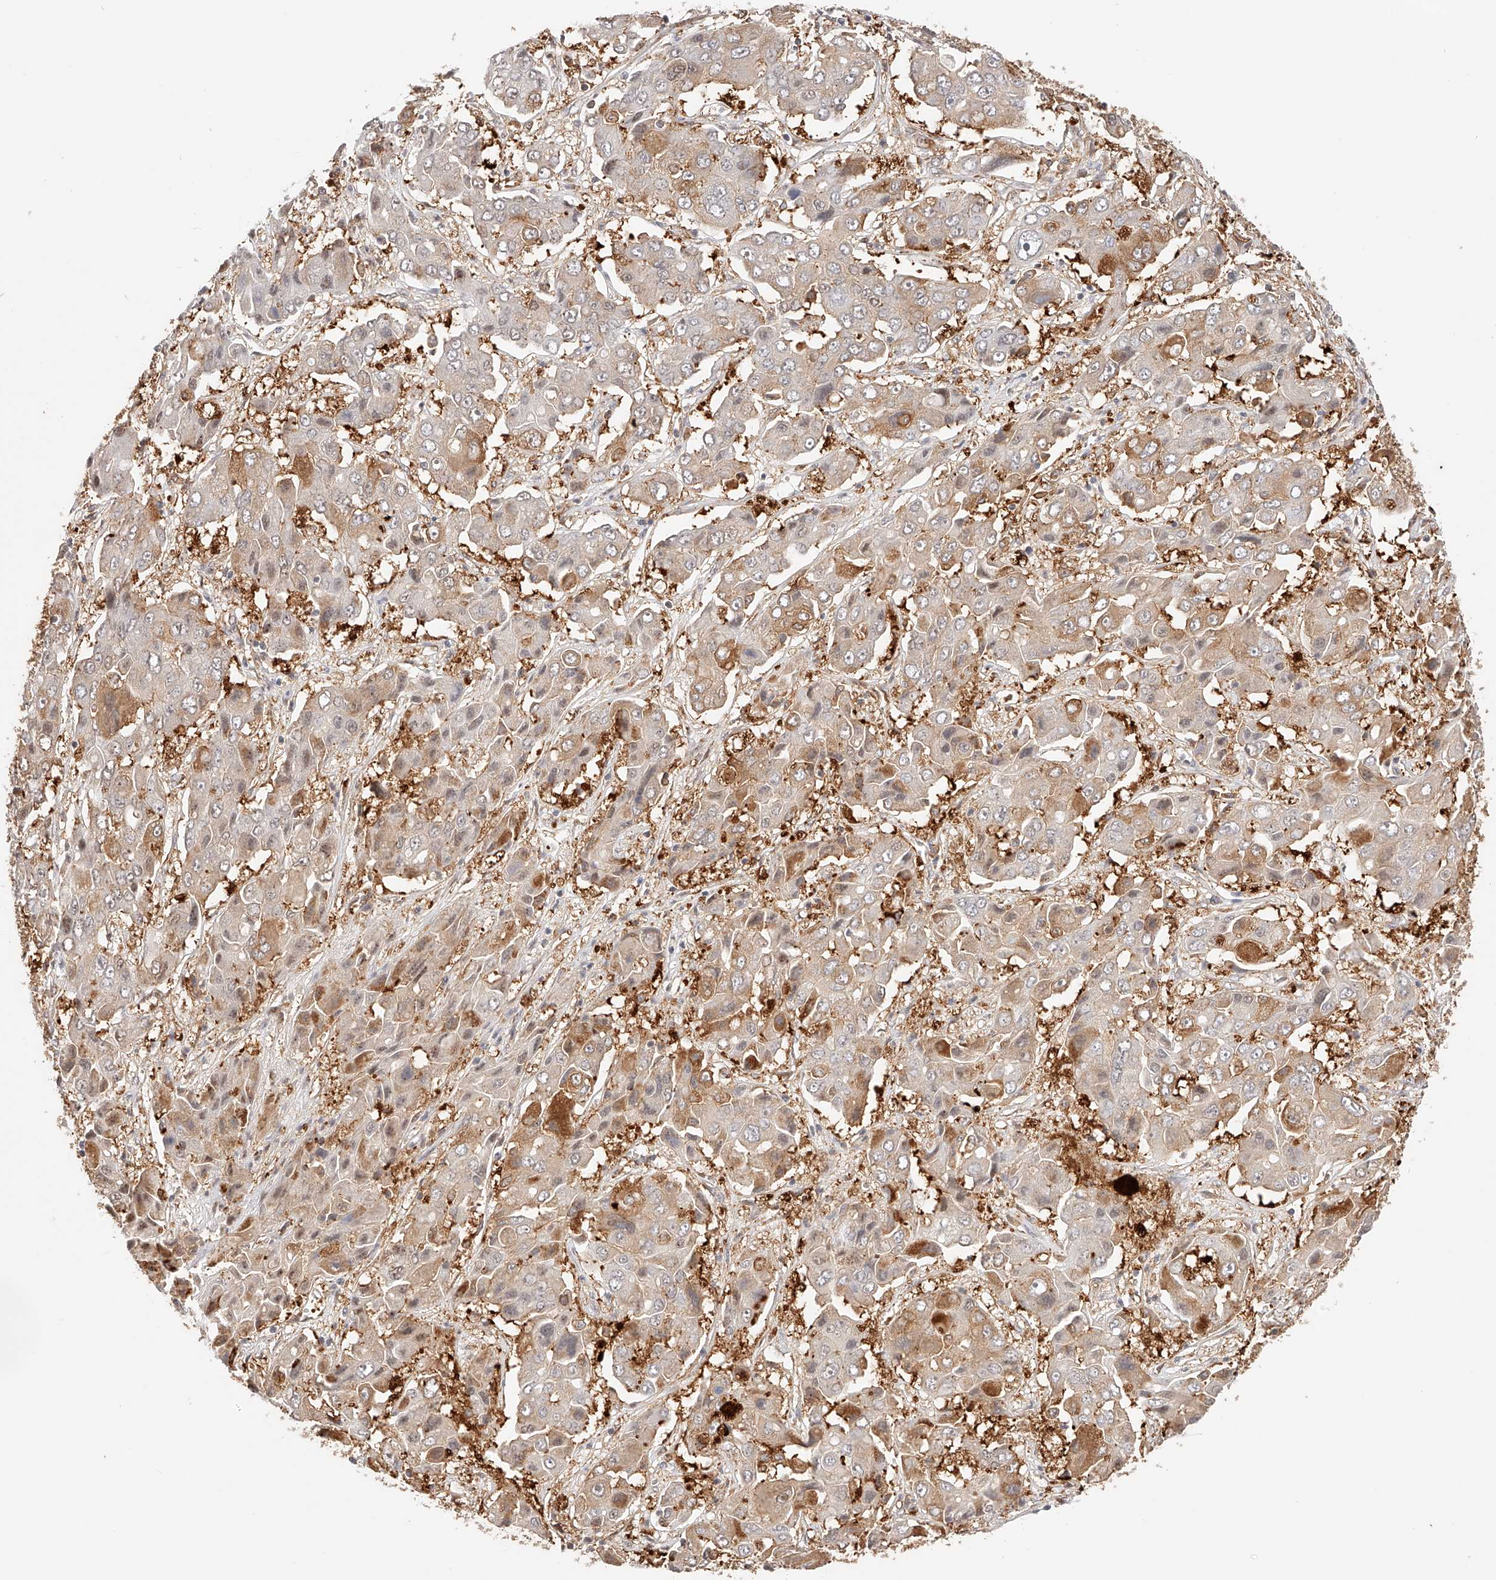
{"staining": {"intensity": "moderate", "quantity": "25%-75%", "location": "cytoplasmic/membranous,nuclear"}, "tissue": "liver cancer", "cell_type": "Tumor cells", "image_type": "cancer", "snomed": [{"axis": "morphology", "description": "Cholangiocarcinoma"}, {"axis": "topography", "description": "Liver"}], "caption": "This image demonstrates immunohistochemistry (IHC) staining of cholangiocarcinoma (liver), with medium moderate cytoplasmic/membranous and nuclear staining in approximately 25%-75% of tumor cells.", "gene": "SYNC", "patient": {"sex": "male", "age": 67}}